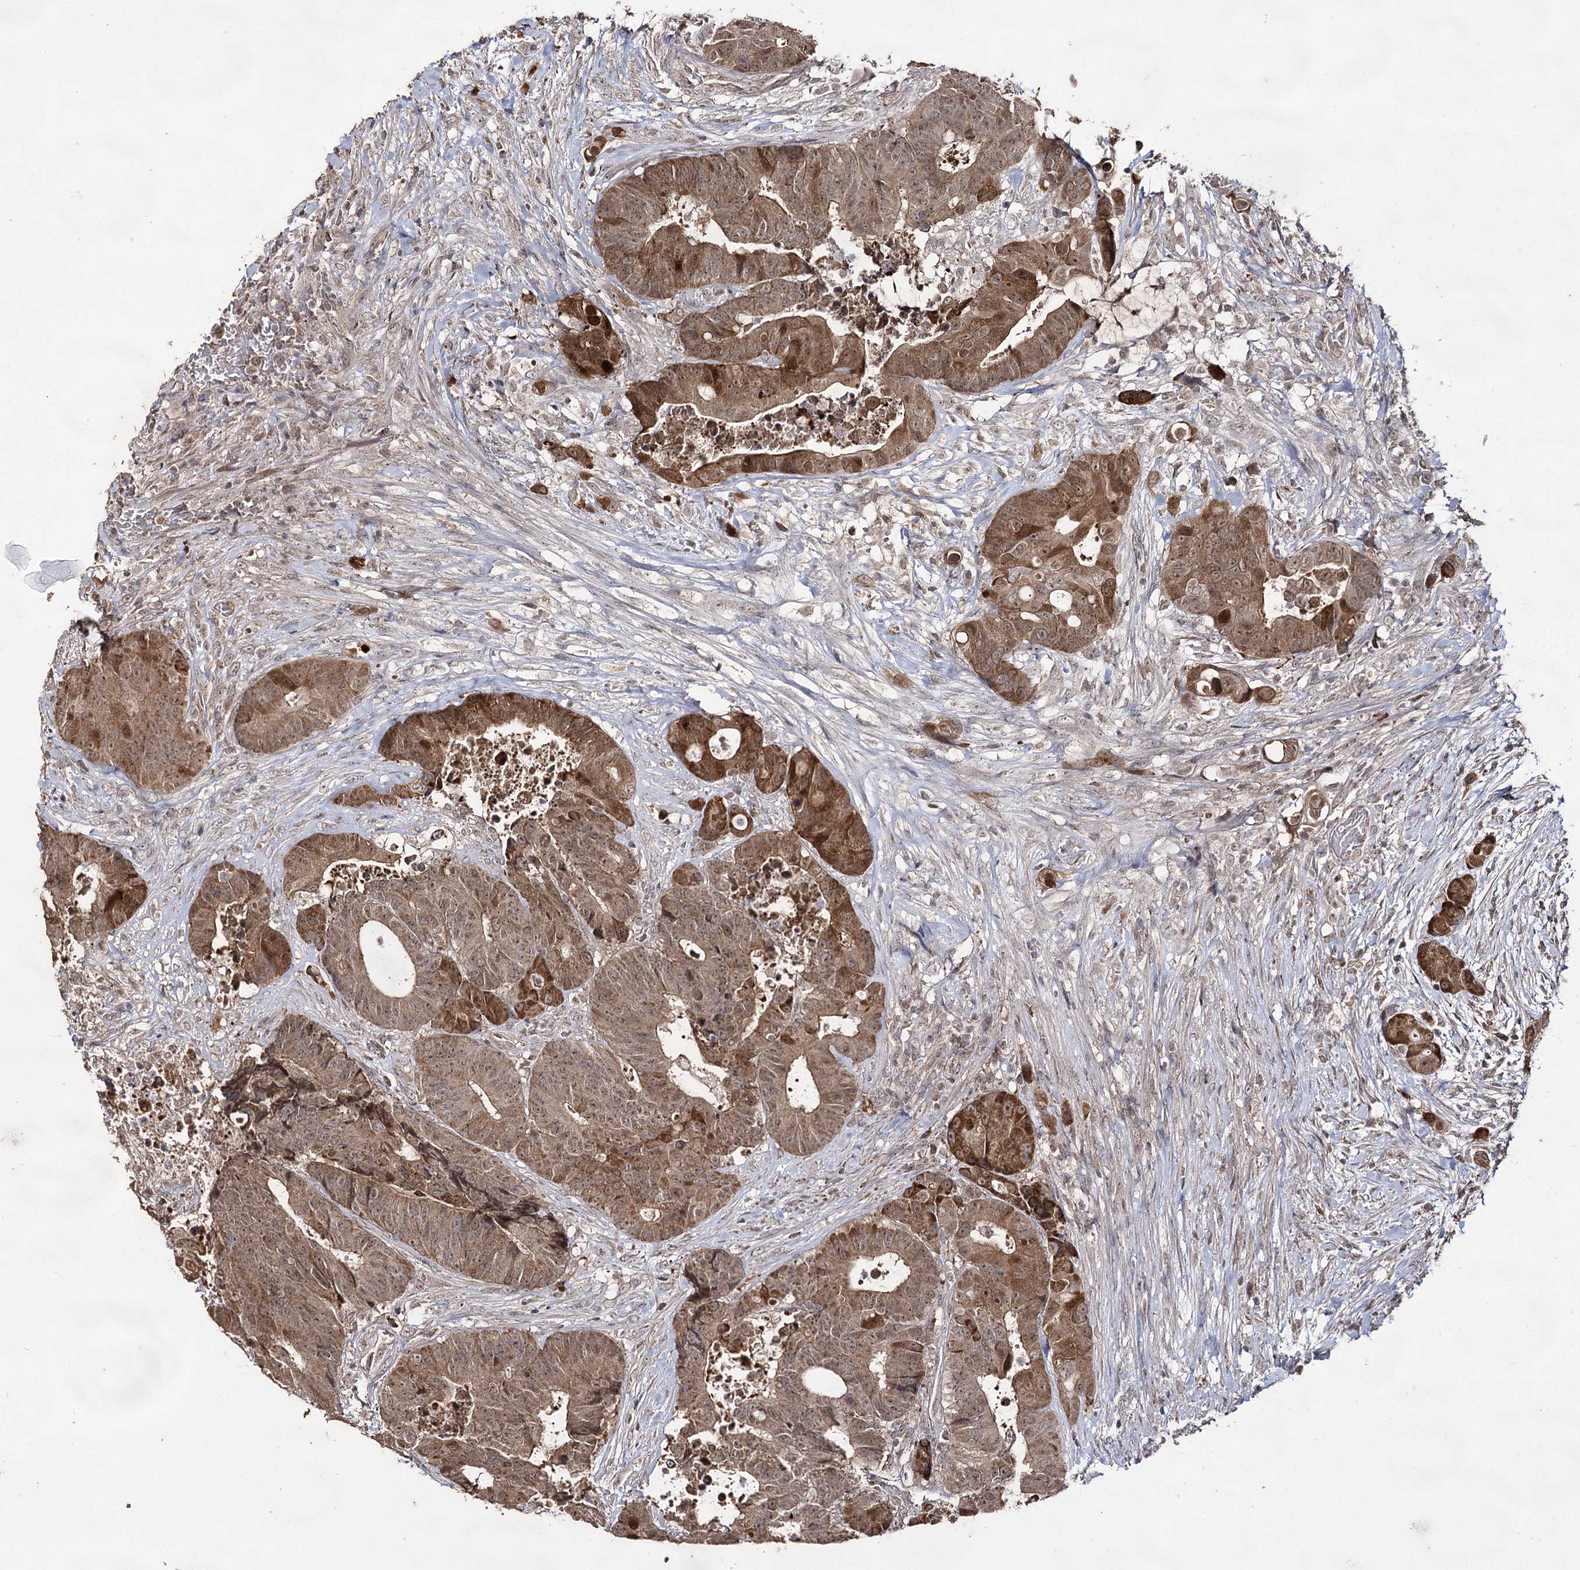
{"staining": {"intensity": "moderate", "quantity": ">75%", "location": "cytoplasmic/membranous,nuclear"}, "tissue": "colorectal cancer", "cell_type": "Tumor cells", "image_type": "cancer", "snomed": [{"axis": "morphology", "description": "Adenocarcinoma, NOS"}, {"axis": "topography", "description": "Rectum"}], "caption": "Adenocarcinoma (colorectal) tissue shows moderate cytoplasmic/membranous and nuclear expression in approximately >75% of tumor cells, visualized by immunohistochemistry.", "gene": "ACTR6", "patient": {"sex": "male", "age": 69}}